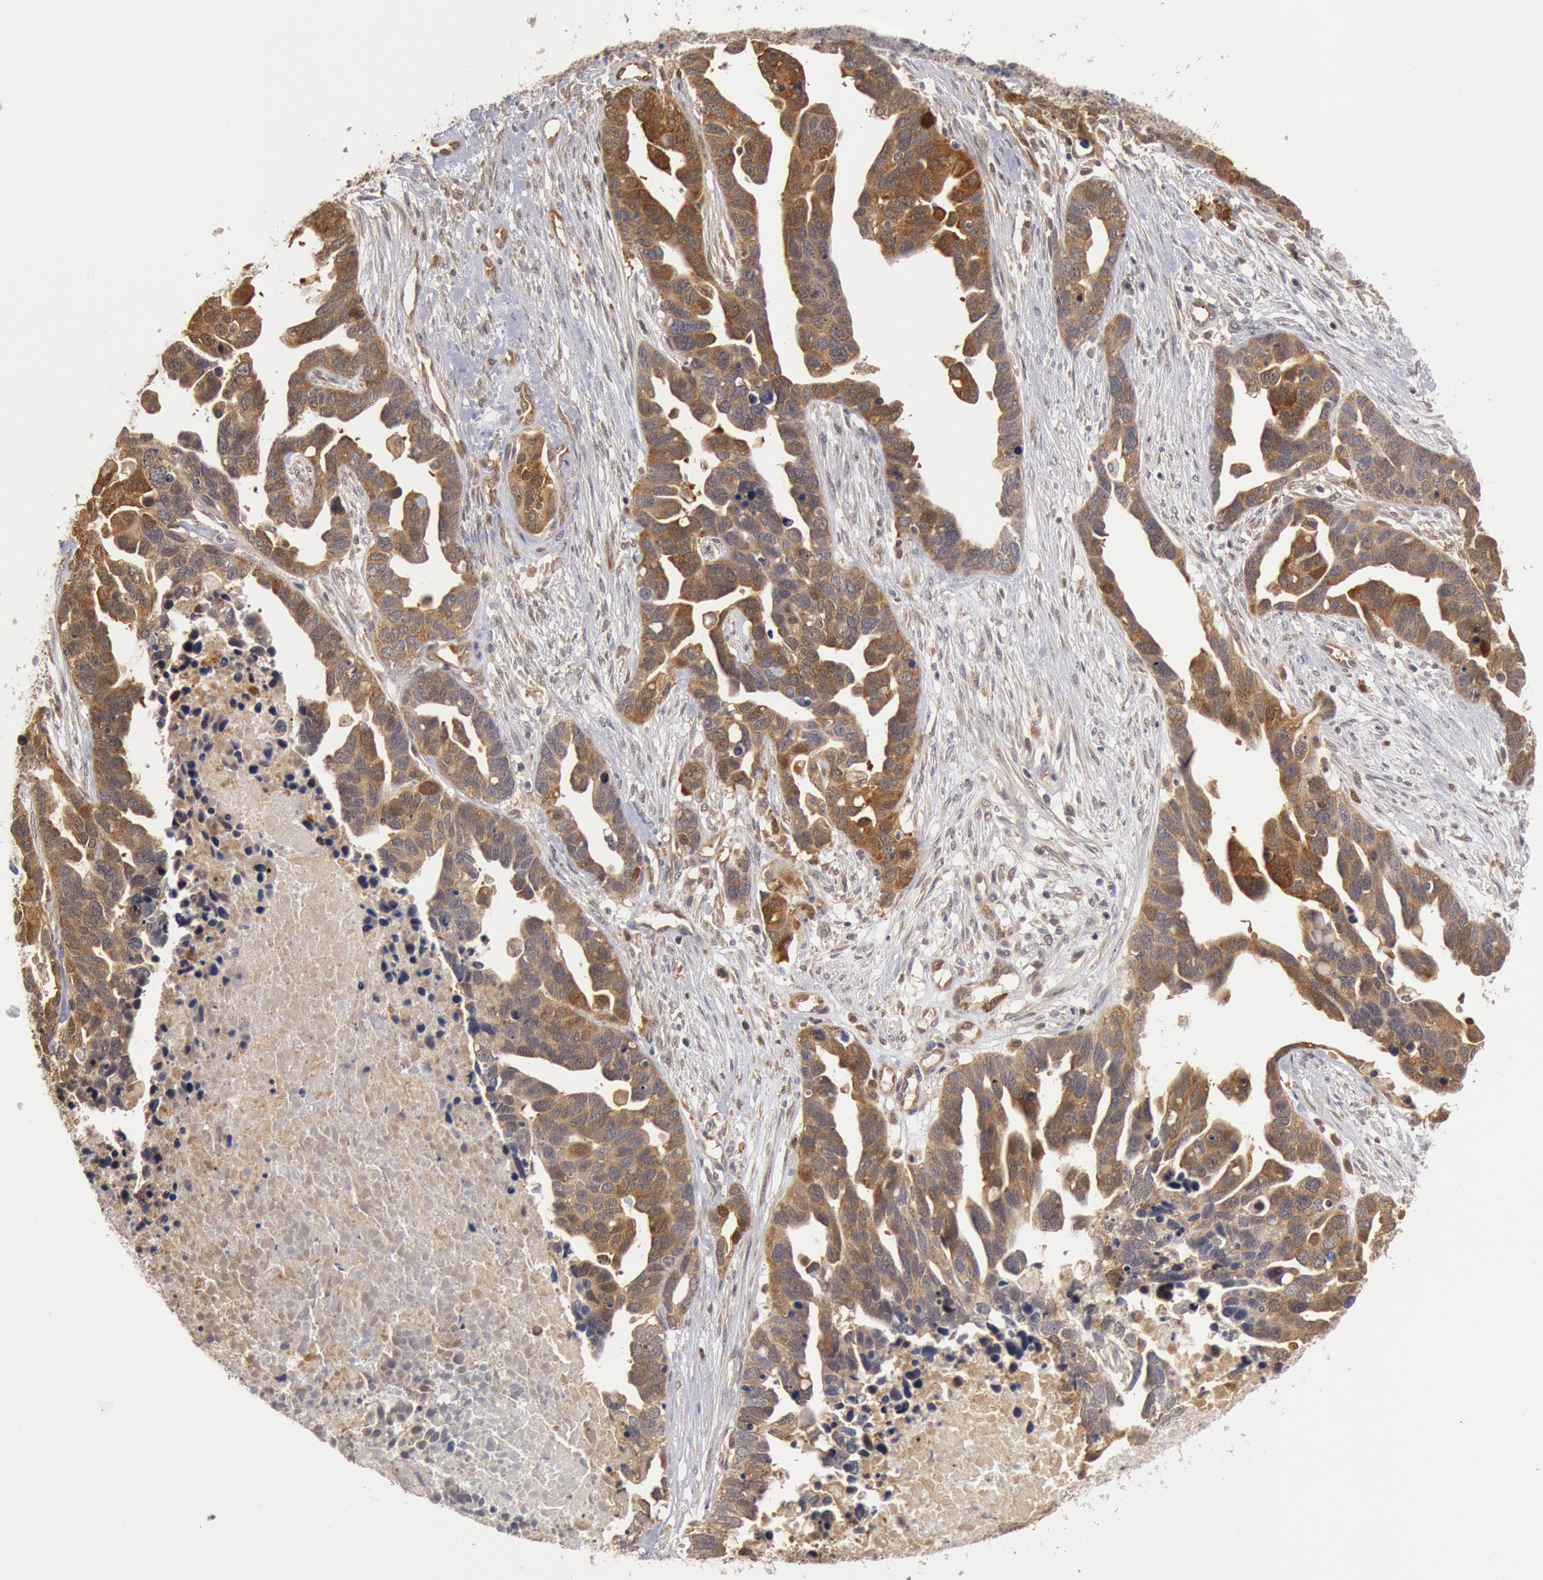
{"staining": {"intensity": "moderate", "quantity": ">75%", "location": "cytoplasmic/membranous"}, "tissue": "ovarian cancer", "cell_type": "Tumor cells", "image_type": "cancer", "snomed": [{"axis": "morphology", "description": "Cystadenocarcinoma, serous, NOS"}, {"axis": "topography", "description": "Ovary"}], "caption": "Human ovarian serous cystadenocarcinoma stained with a protein marker shows moderate staining in tumor cells.", "gene": "DNAJA1", "patient": {"sex": "female", "age": 54}}